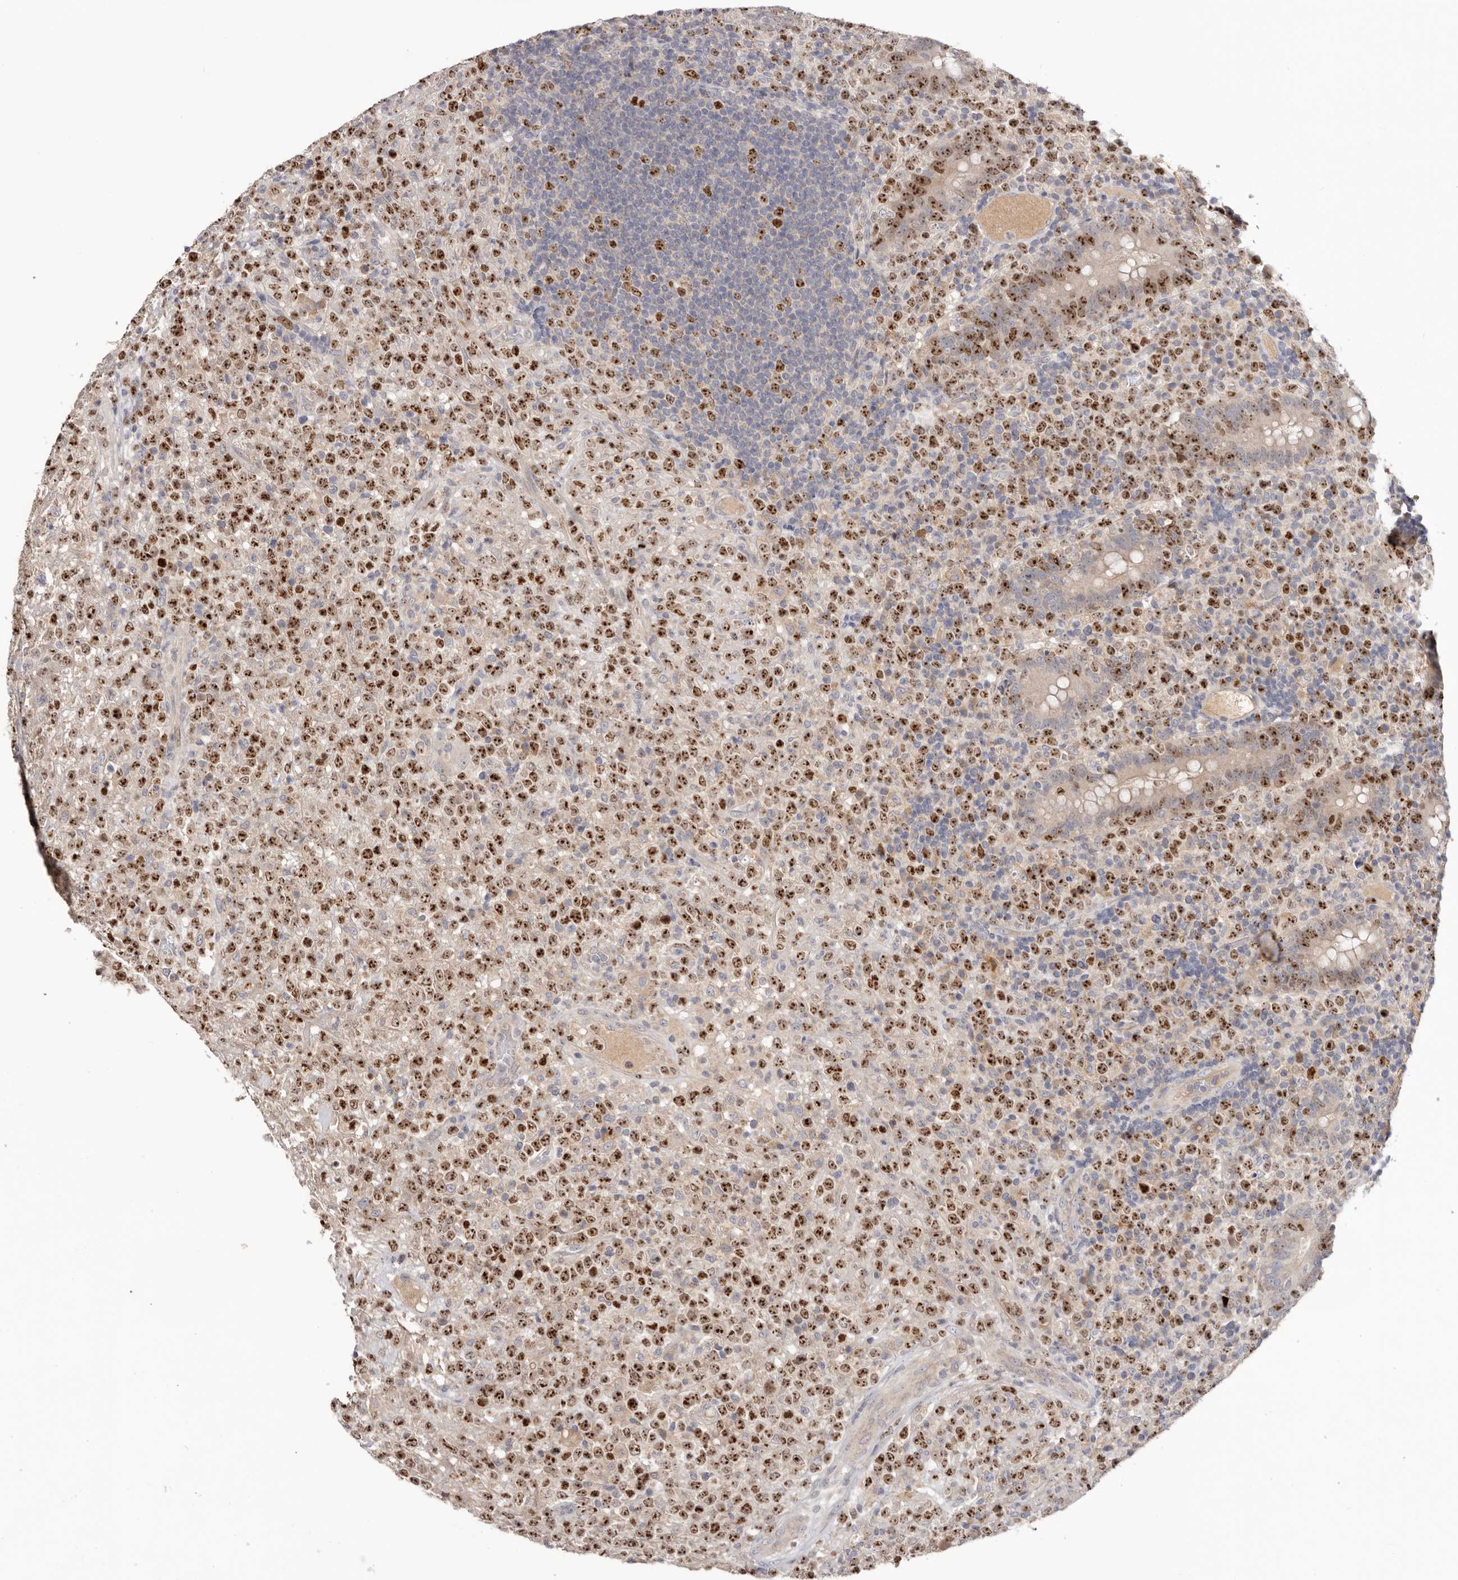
{"staining": {"intensity": "strong", "quantity": ">75%", "location": "nuclear"}, "tissue": "lymphoma", "cell_type": "Tumor cells", "image_type": "cancer", "snomed": [{"axis": "morphology", "description": "Malignant lymphoma, non-Hodgkin's type, High grade"}, {"axis": "topography", "description": "Colon"}], "caption": "Strong nuclear protein expression is seen in about >75% of tumor cells in malignant lymphoma, non-Hodgkin's type (high-grade). Nuclei are stained in blue.", "gene": "CCDC190", "patient": {"sex": "female", "age": 53}}